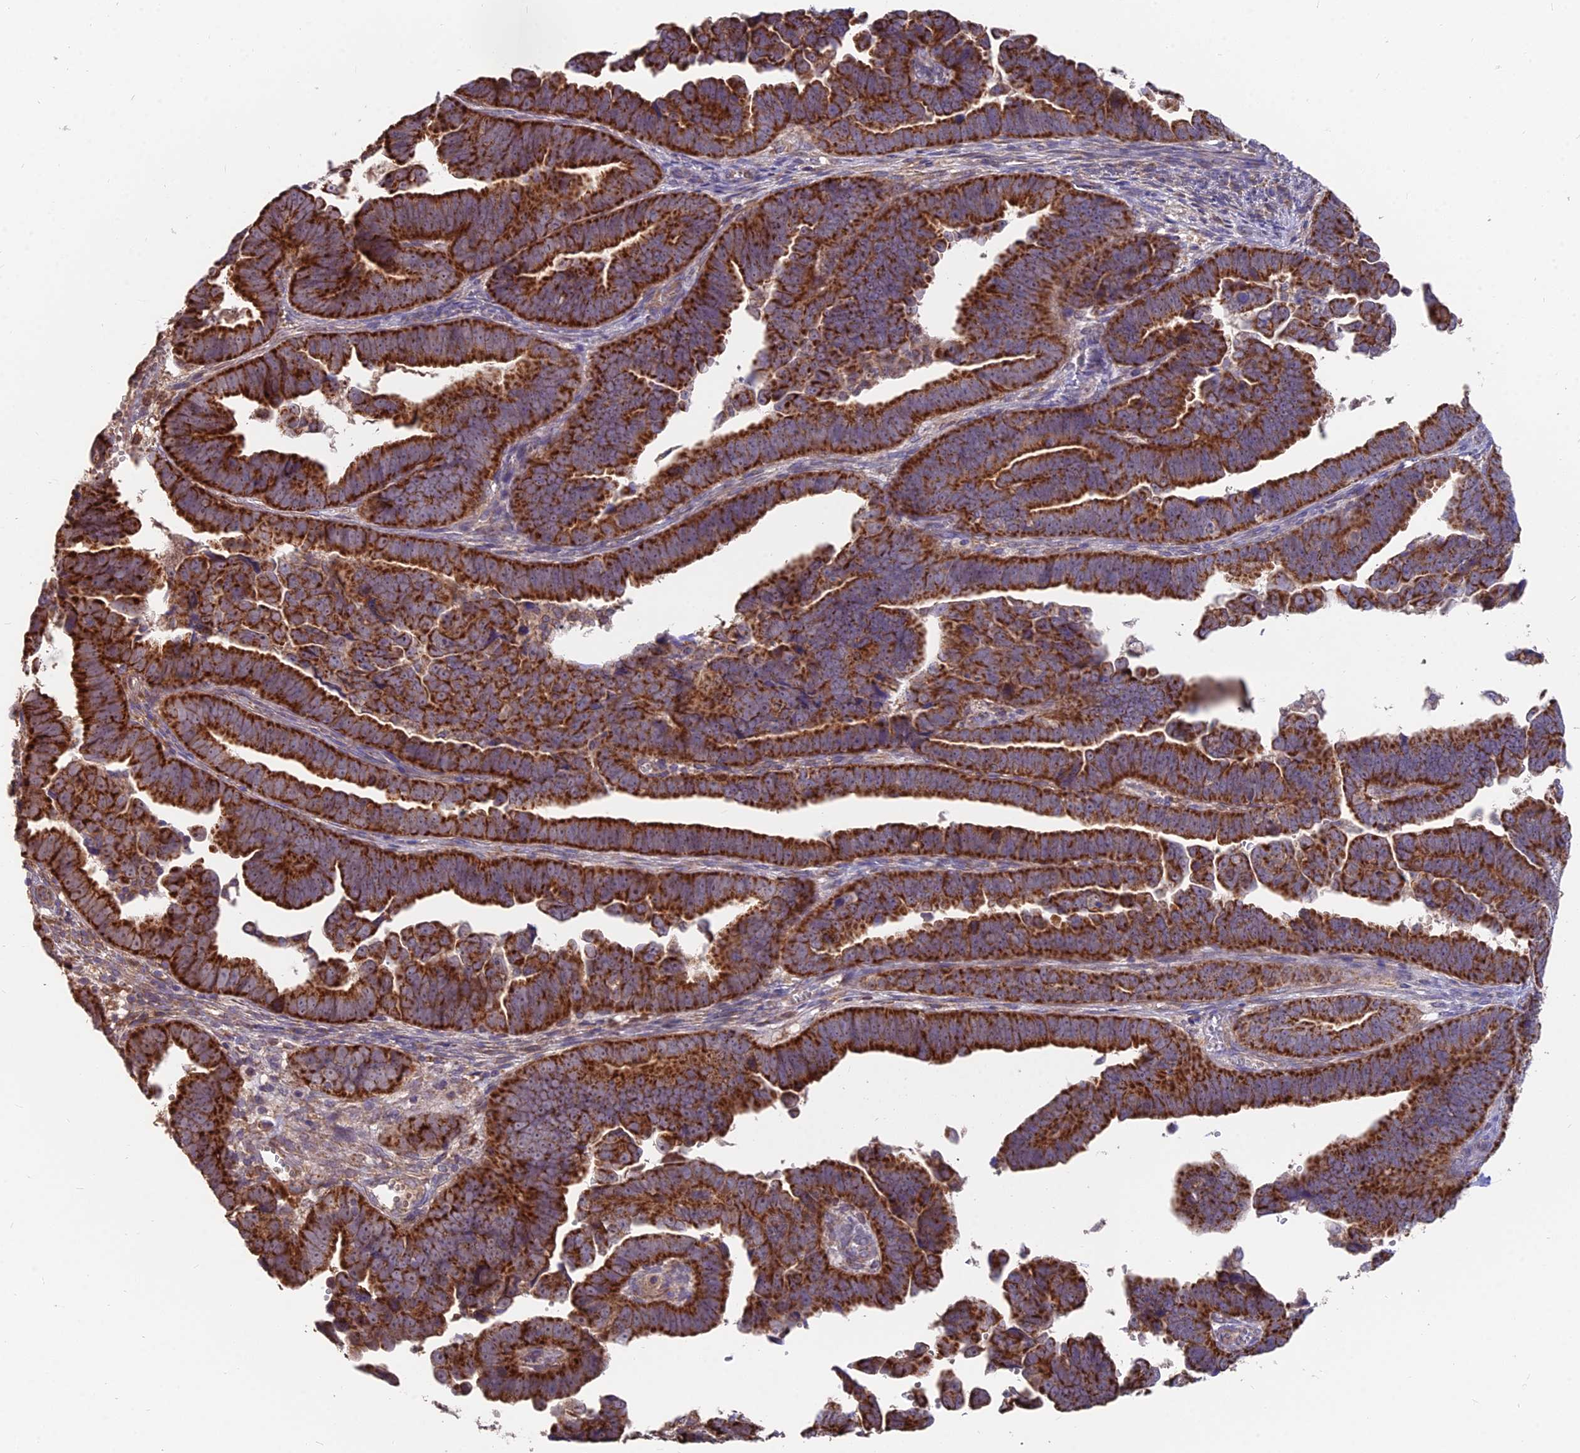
{"staining": {"intensity": "strong", "quantity": ">75%", "location": "cytoplasmic/membranous"}, "tissue": "endometrial cancer", "cell_type": "Tumor cells", "image_type": "cancer", "snomed": [{"axis": "morphology", "description": "Adenocarcinoma, NOS"}, {"axis": "topography", "description": "Endometrium"}], "caption": "The image displays immunohistochemical staining of endometrial adenocarcinoma. There is strong cytoplasmic/membranous expression is identified in about >75% of tumor cells.", "gene": "IFT22", "patient": {"sex": "female", "age": 75}}